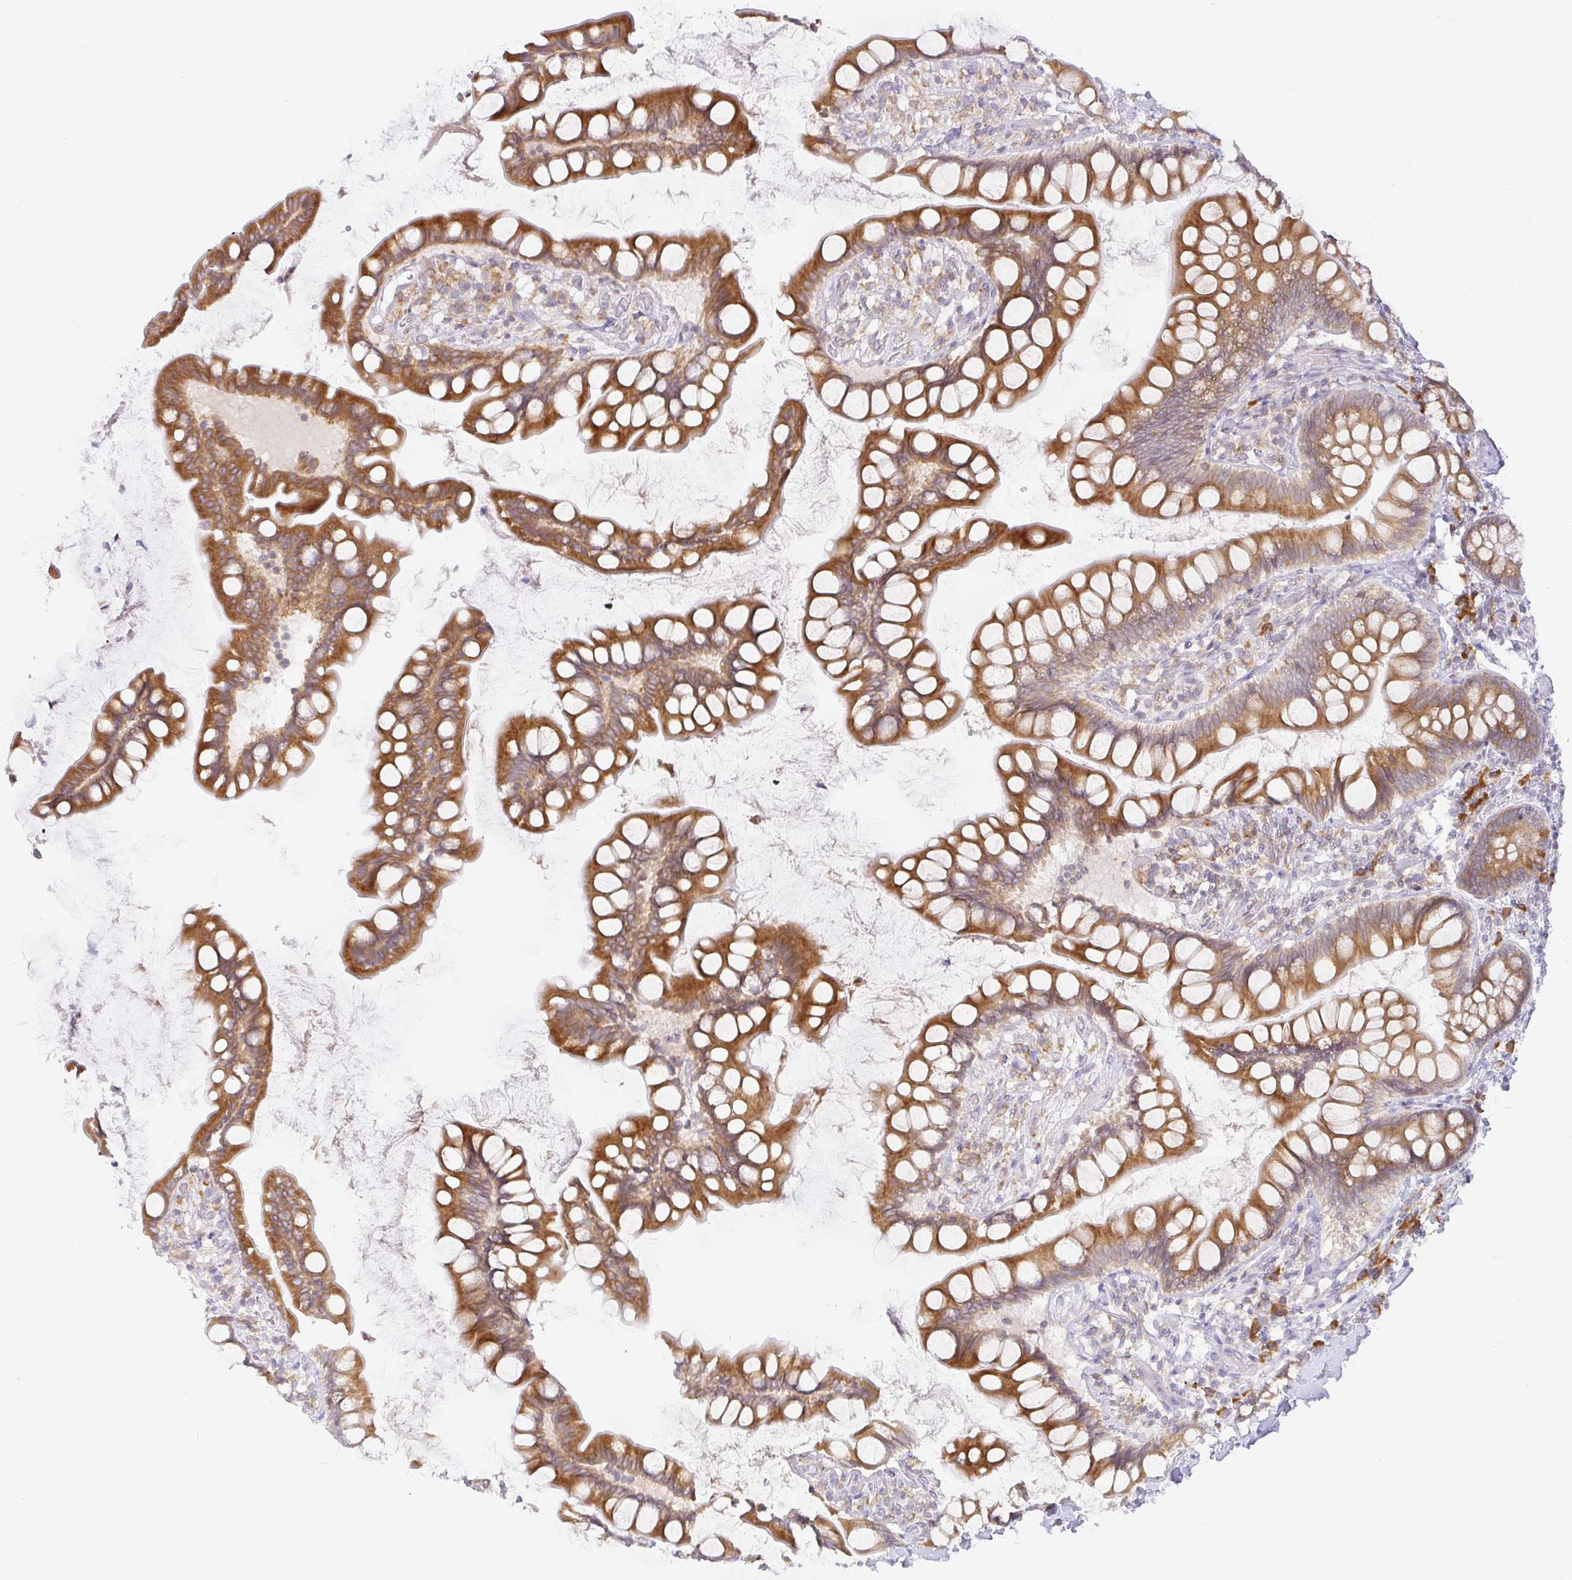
{"staining": {"intensity": "strong", "quantity": ">75%", "location": "cytoplasmic/membranous"}, "tissue": "small intestine", "cell_type": "Glandular cells", "image_type": "normal", "snomed": [{"axis": "morphology", "description": "Normal tissue, NOS"}, {"axis": "topography", "description": "Small intestine"}], "caption": "Immunohistochemical staining of benign human small intestine displays strong cytoplasmic/membranous protein positivity in about >75% of glandular cells.", "gene": "DERL2", "patient": {"sex": "male", "age": 70}}